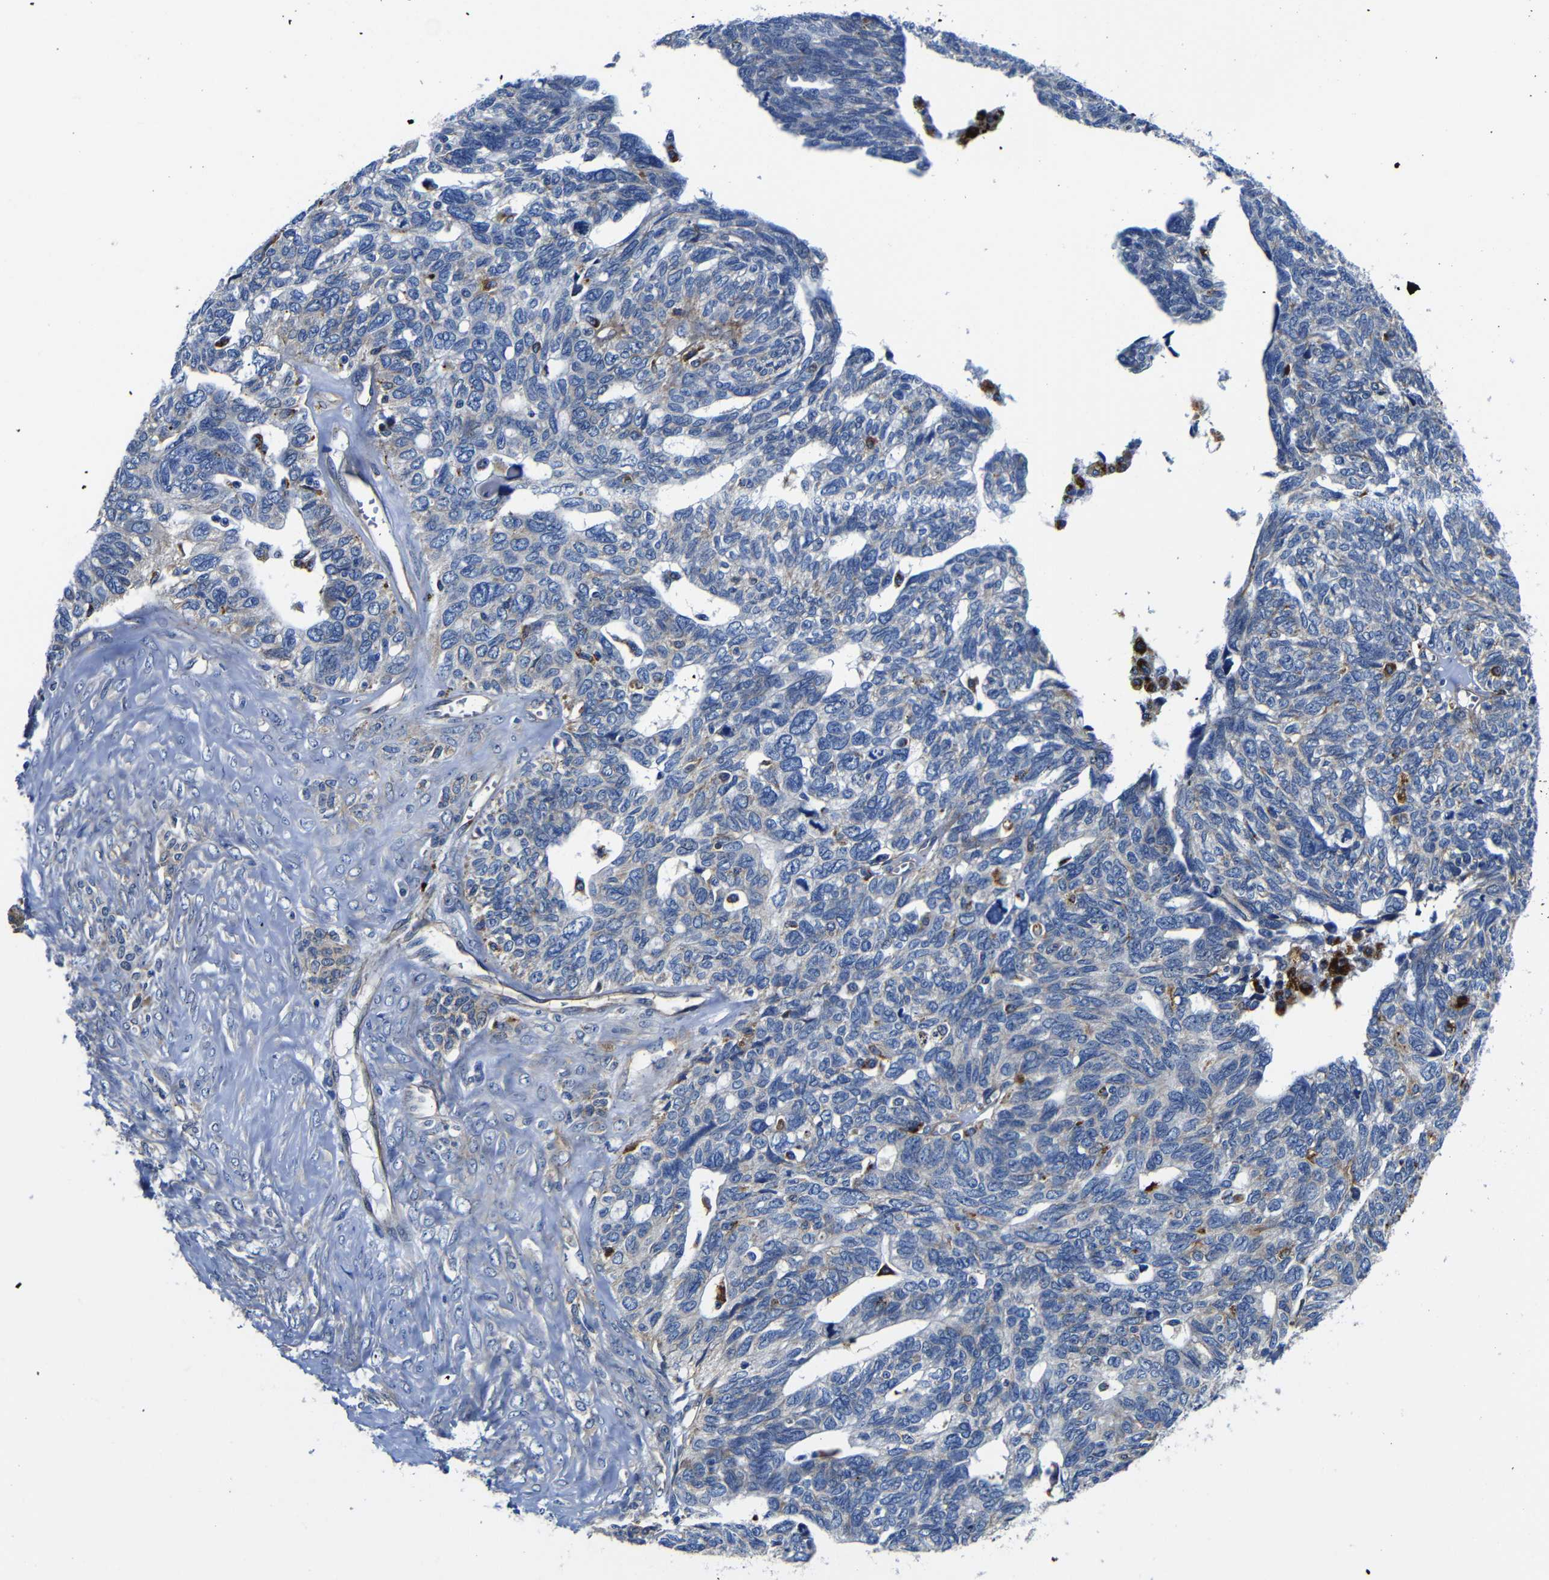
{"staining": {"intensity": "negative", "quantity": "none", "location": "none"}, "tissue": "ovarian cancer", "cell_type": "Tumor cells", "image_type": "cancer", "snomed": [{"axis": "morphology", "description": "Cystadenocarcinoma, serous, NOS"}, {"axis": "topography", "description": "Ovary"}], "caption": "This micrograph is of ovarian serous cystadenocarcinoma stained with immunohistochemistry to label a protein in brown with the nuclei are counter-stained blue. There is no staining in tumor cells.", "gene": "GIMAP2", "patient": {"sex": "female", "age": 79}}